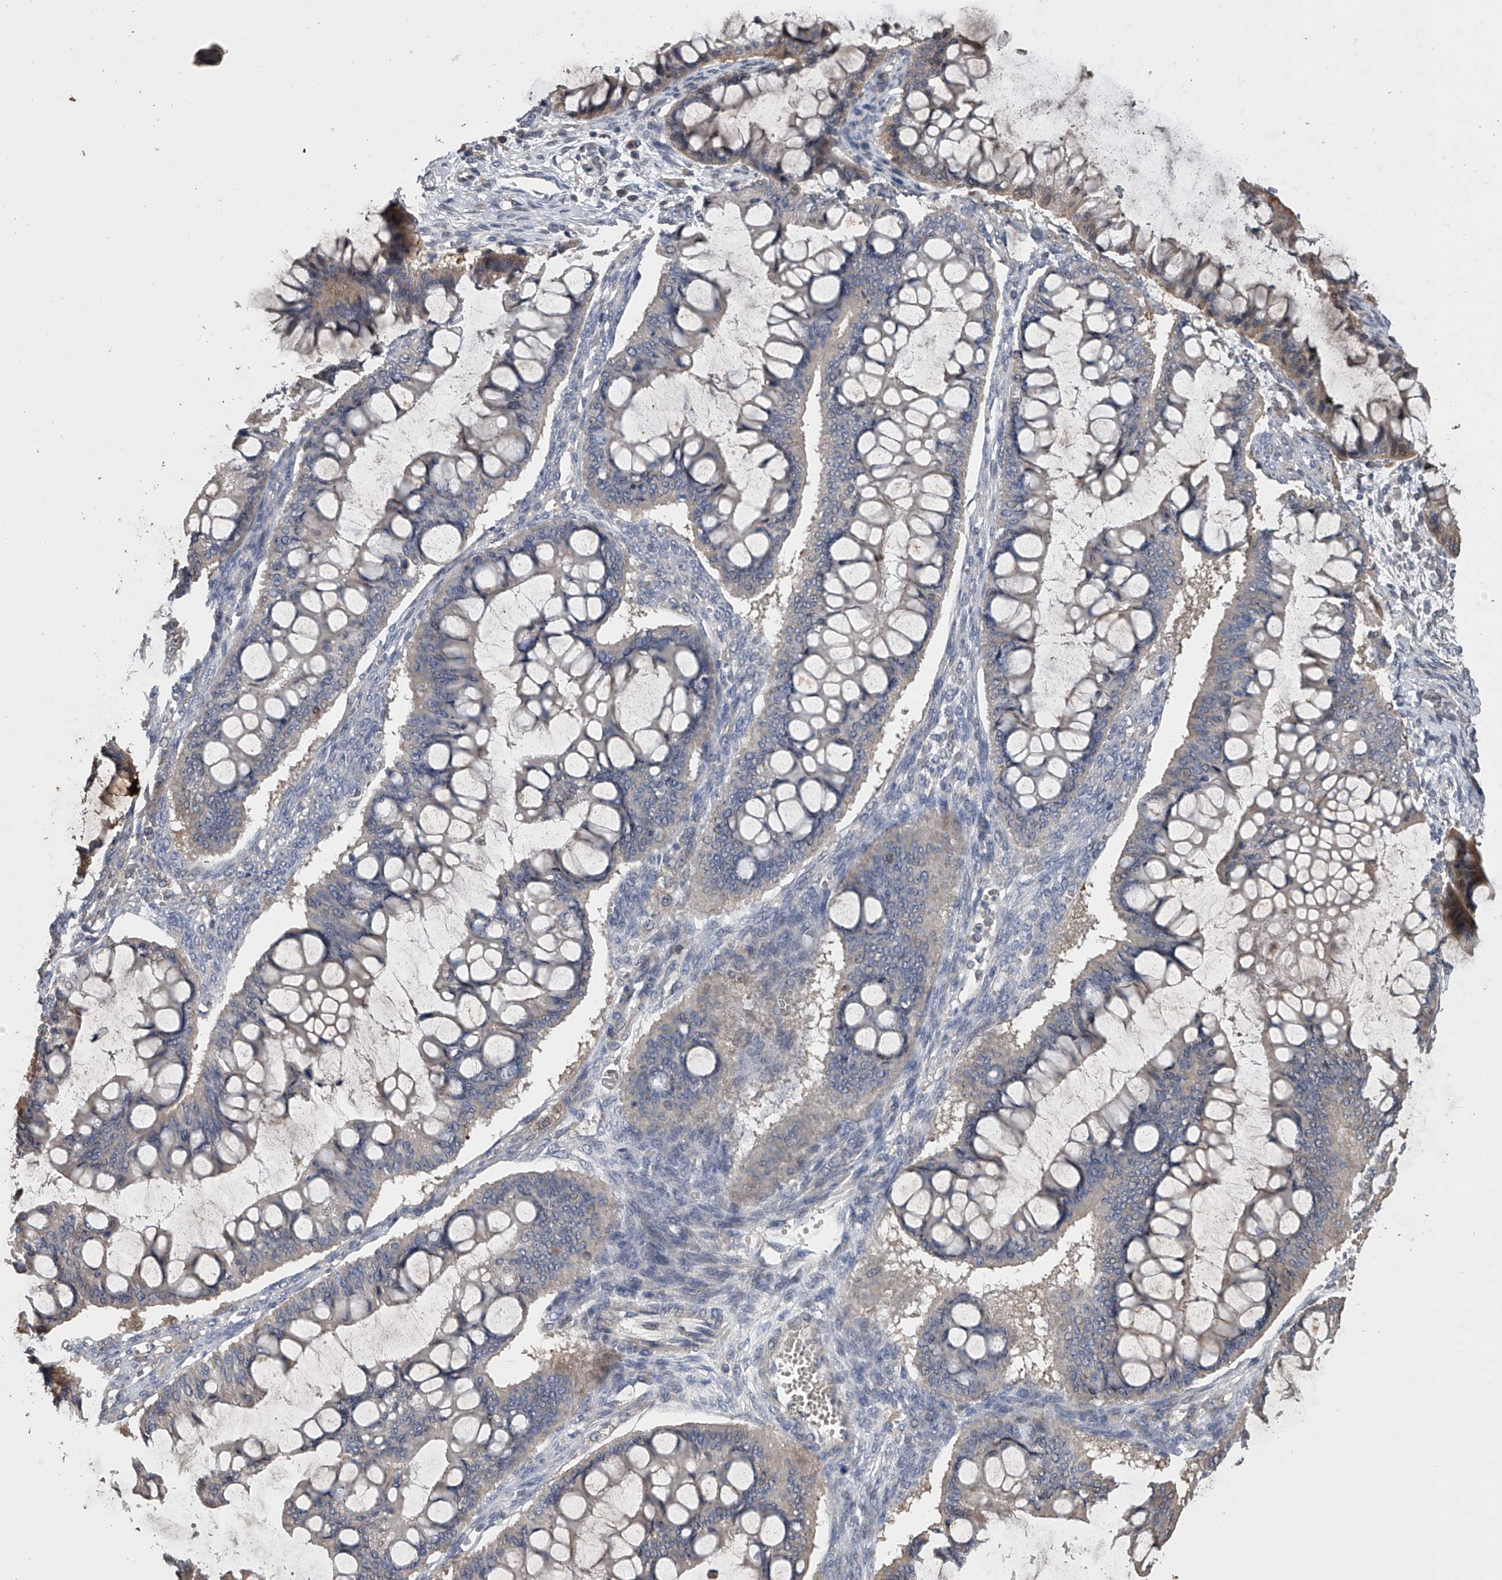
{"staining": {"intensity": "weak", "quantity": "25%-75%", "location": "cytoplasmic/membranous"}, "tissue": "ovarian cancer", "cell_type": "Tumor cells", "image_type": "cancer", "snomed": [{"axis": "morphology", "description": "Cystadenocarcinoma, mucinous, NOS"}, {"axis": "topography", "description": "Ovary"}], "caption": "Ovarian cancer tissue exhibits weak cytoplasmic/membranous expression in about 25%-75% of tumor cells", "gene": "DOCK9", "patient": {"sex": "female", "age": 73}}